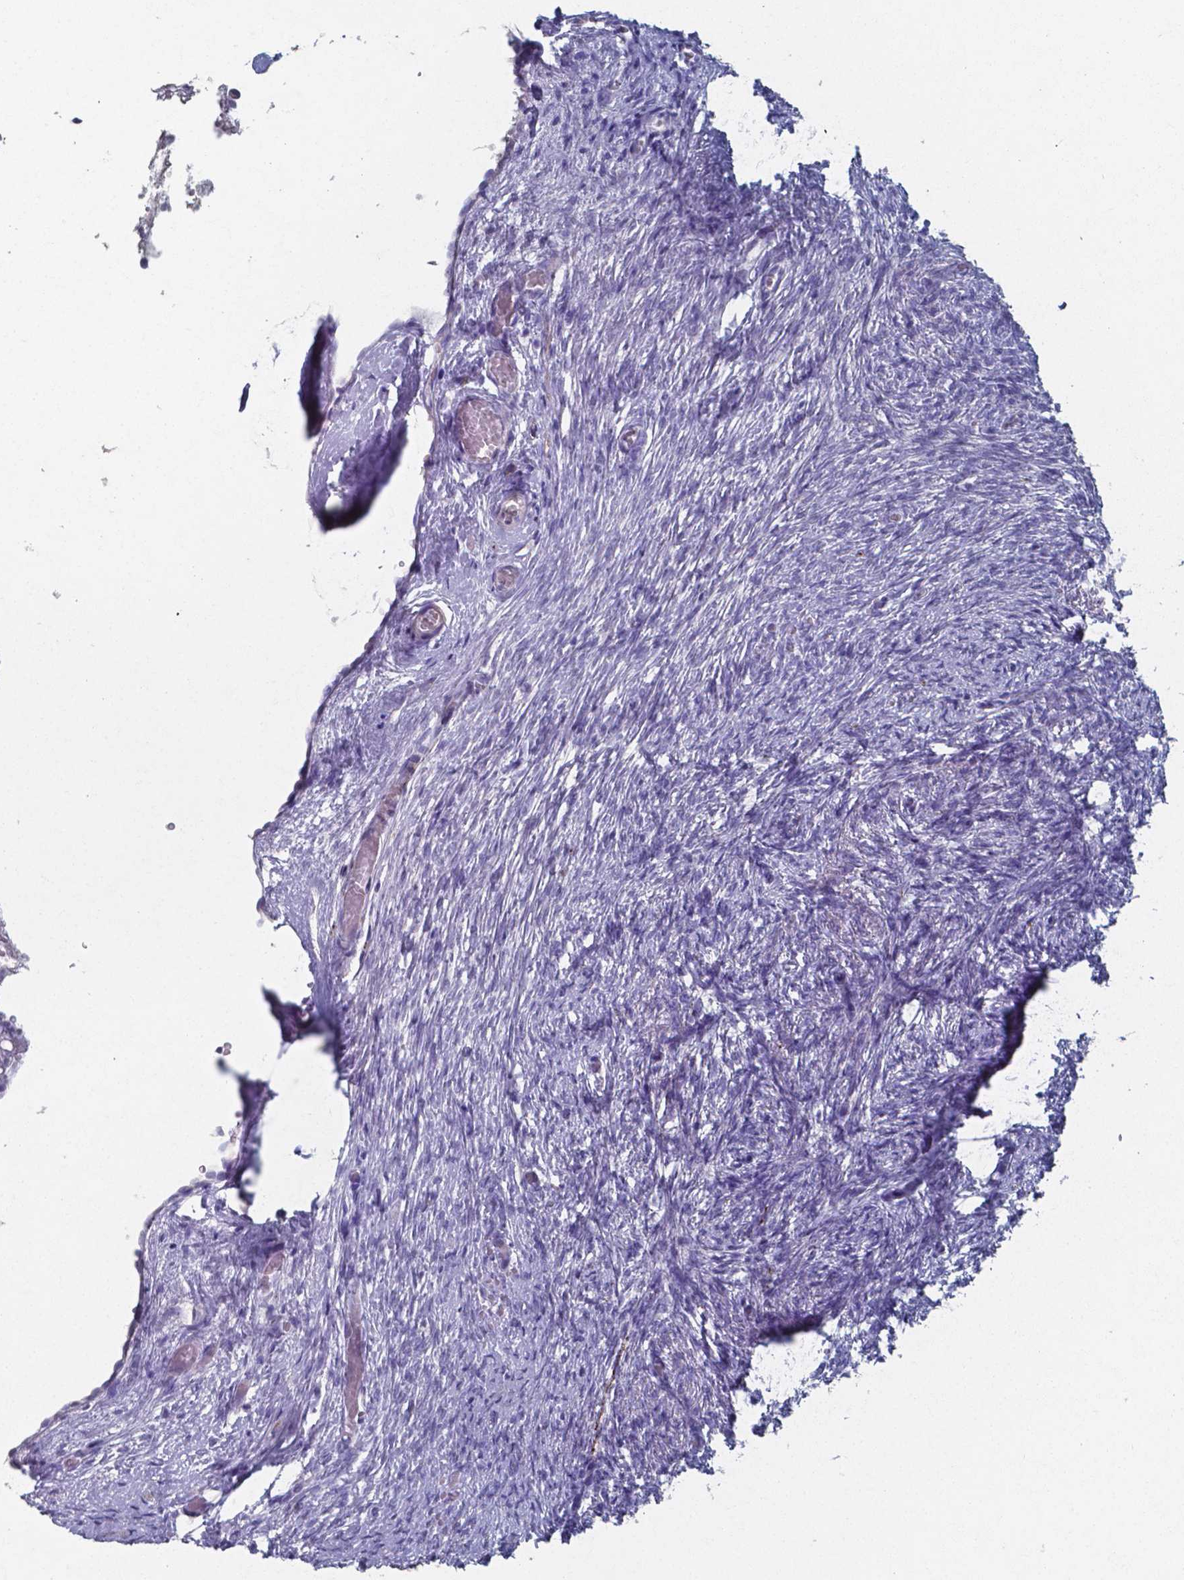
{"staining": {"intensity": "negative", "quantity": "none", "location": "none"}, "tissue": "ovary", "cell_type": "Follicle cells", "image_type": "normal", "snomed": [{"axis": "morphology", "description": "Normal tissue, NOS"}, {"axis": "topography", "description": "Ovary"}], "caption": "Ovary stained for a protein using immunohistochemistry (IHC) shows no staining follicle cells.", "gene": "PLA2R1", "patient": {"sex": "female", "age": 46}}